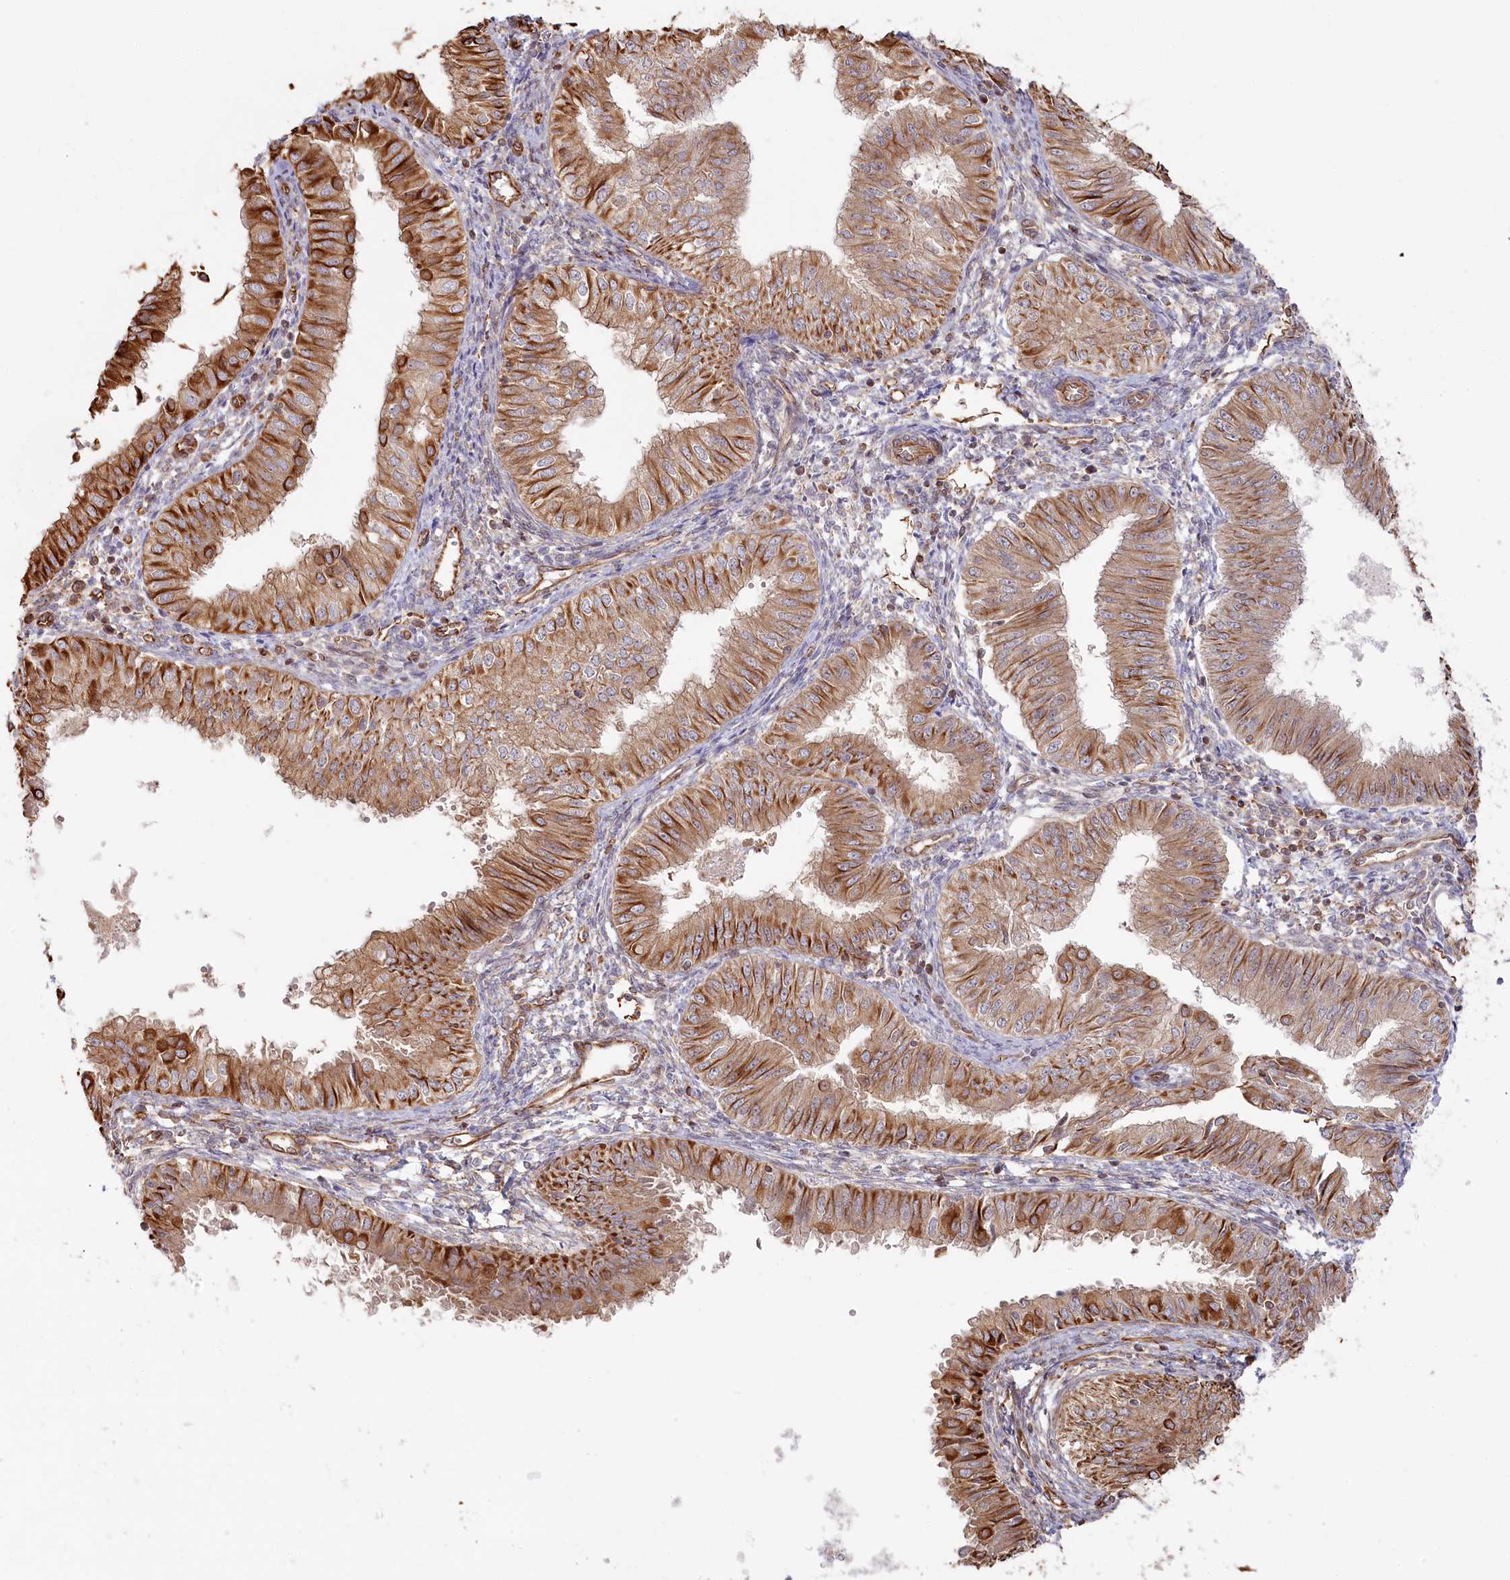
{"staining": {"intensity": "moderate", "quantity": ">75%", "location": "cytoplasmic/membranous"}, "tissue": "endometrial cancer", "cell_type": "Tumor cells", "image_type": "cancer", "snomed": [{"axis": "morphology", "description": "Normal tissue, NOS"}, {"axis": "morphology", "description": "Adenocarcinoma, NOS"}, {"axis": "topography", "description": "Endometrium"}], "caption": "Immunohistochemistry (IHC) image of human endometrial cancer (adenocarcinoma) stained for a protein (brown), which exhibits medium levels of moderate cytoplasmic/membranous staining in about >75% of tumor cells.", "gene": "TTC1", "patient": {"sex": "female", "age": 53}}